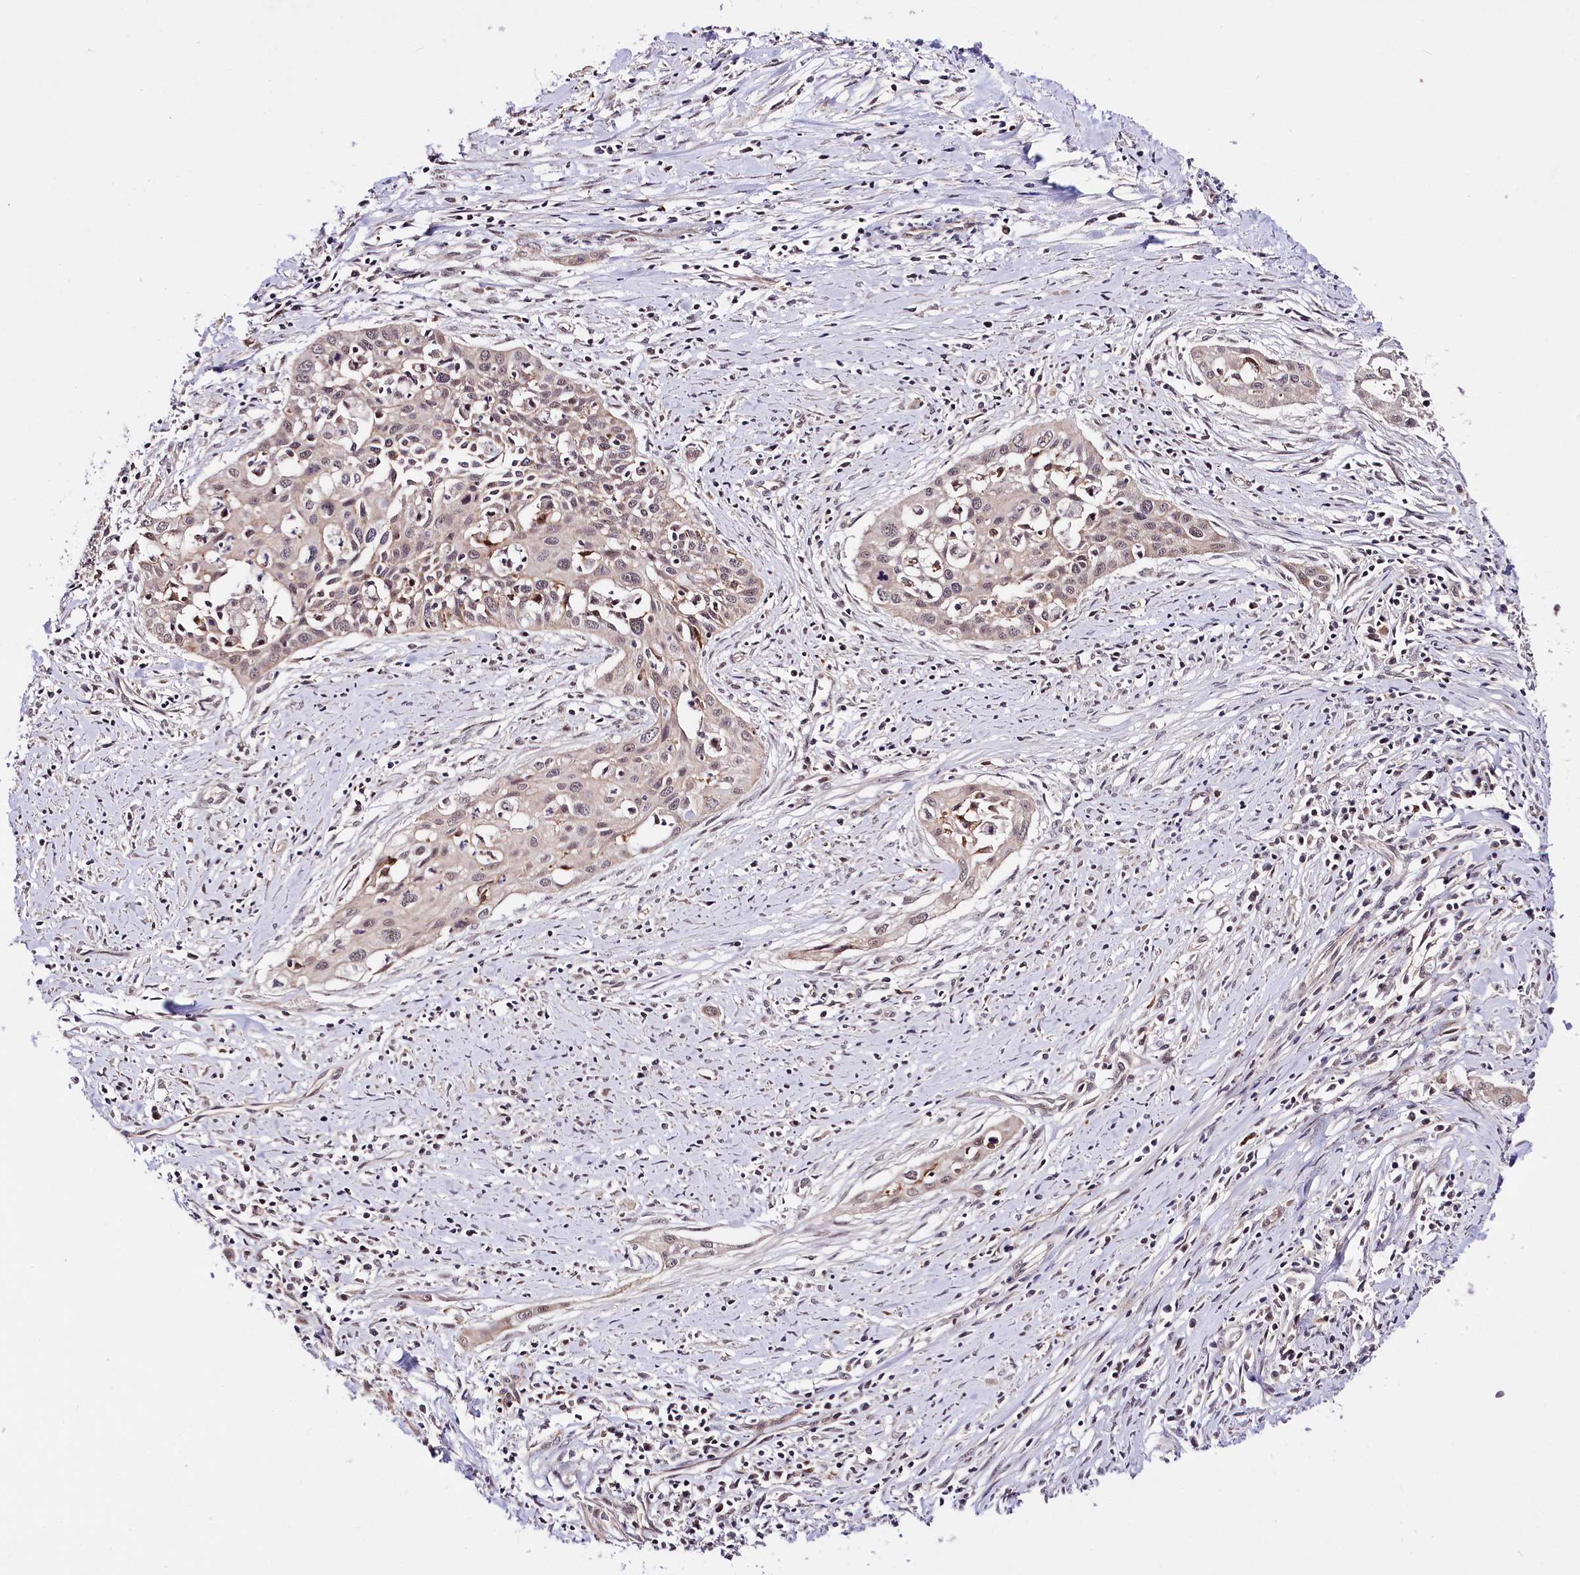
{"staining": {"intensity": "weak", "quantity": "<25%", "location": "nuclear"}, "tissue": "cervical cancer", "cell_type": "Tumor cells", "image_type": "cancer", "snomed": [{"axis": "morphology", "description": "Squamous cell carcinoma, NOS"}, {"axis": "topography", "description": "Cervix"}], "caption": "This is a image of IHC staining of cervical cancer (squamous cell carcinoma), which shows no staining in tumor cells. Nuclei are stained in blue.", "gene": "TAFAZZIN", "patient": {"sex": "female", "age": 34}}